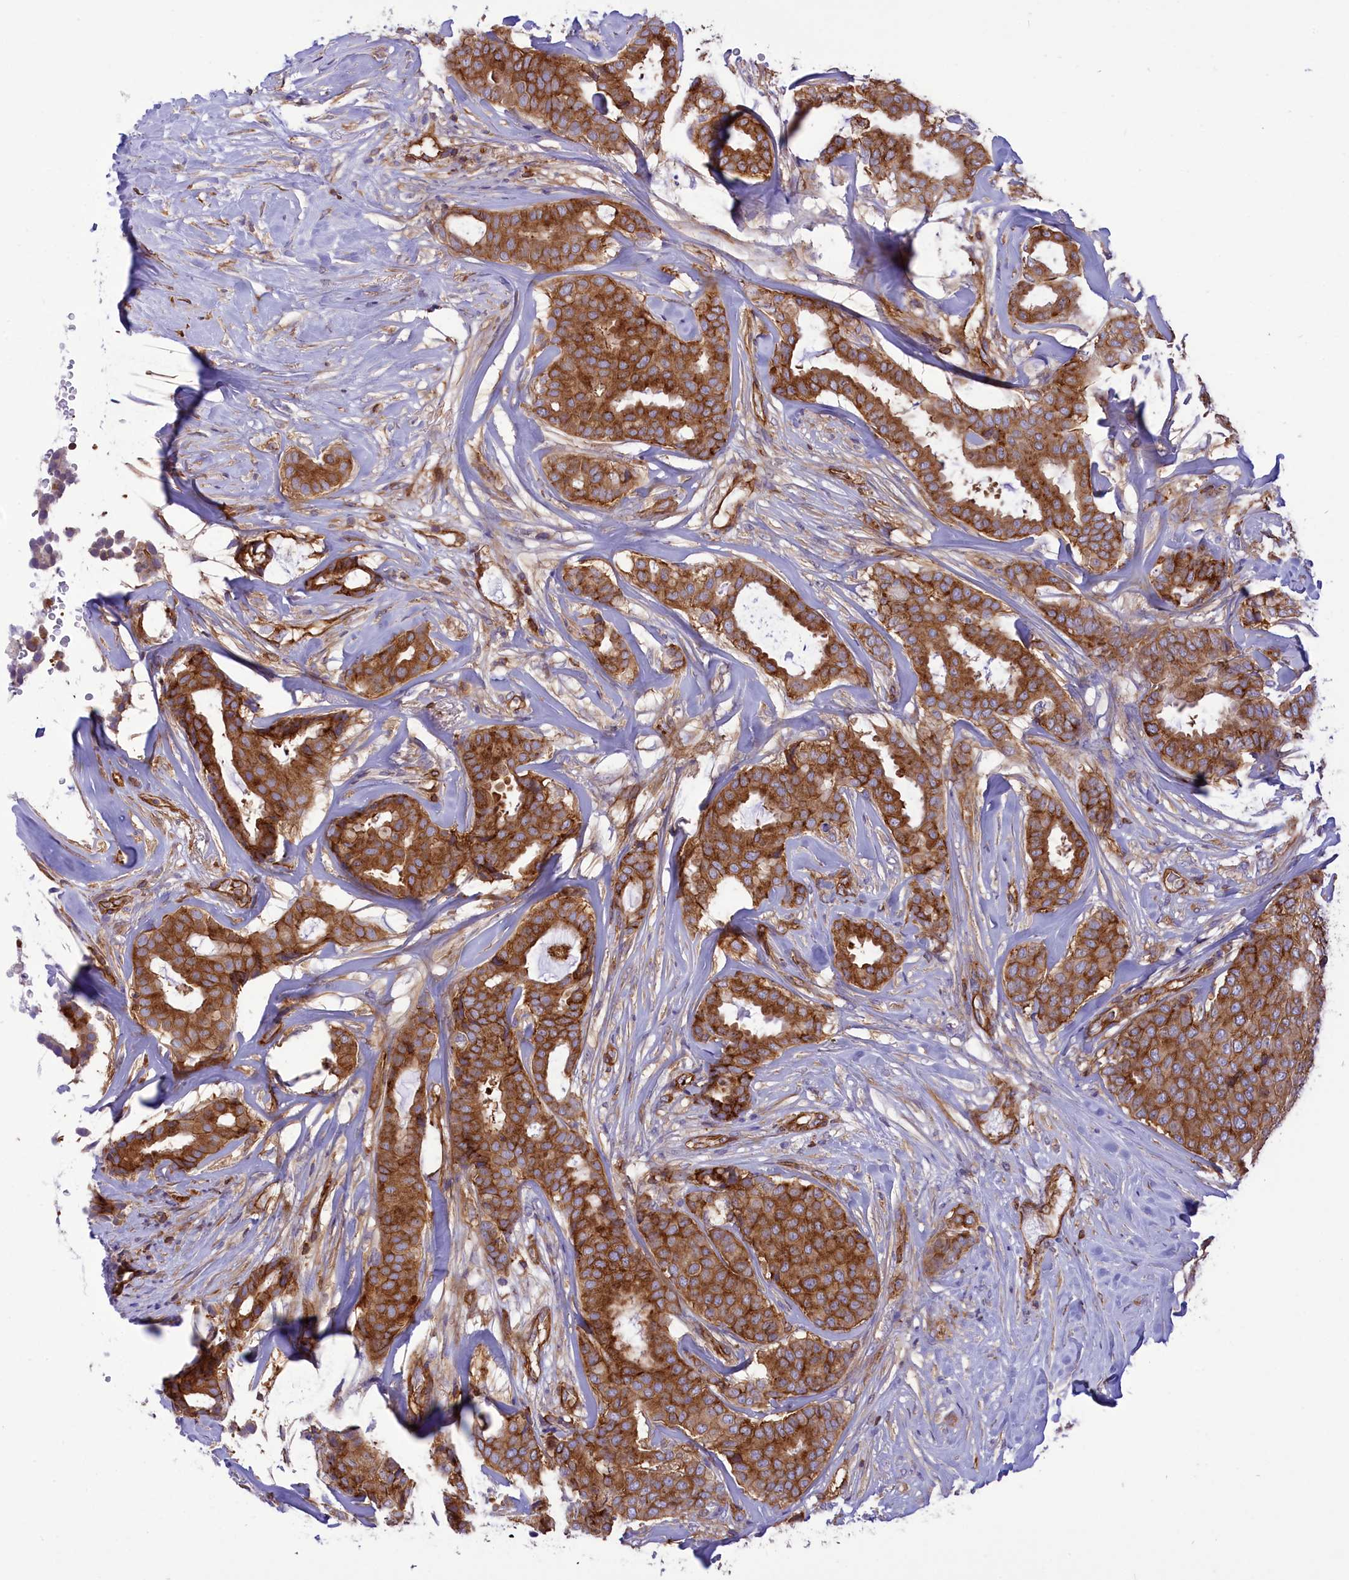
{"staining": {"intensity": "strong", "quantity": ">75%", "location": "cytoplasmic/membranous"}, "tissue": "breast cancer", "cell_type": "Tumor cells", "image_type": "cancer", "snomed": [{"axis": "morphology", "description": "Duct carcinoma"}, {"axis": "topography", "description": "Breast"}], "caption": "Immunohistochemistry (IHC) of human breast invasive ductal carcinoma reveals high levels of strong cytoplasmic/membranous positivity in approximately >75% of tumor cells. (Brightfield microscopy of DAB IHC at high magnification).", "gene": "SEPTIN9", "patient": {"sex": "female", "age": 75}}